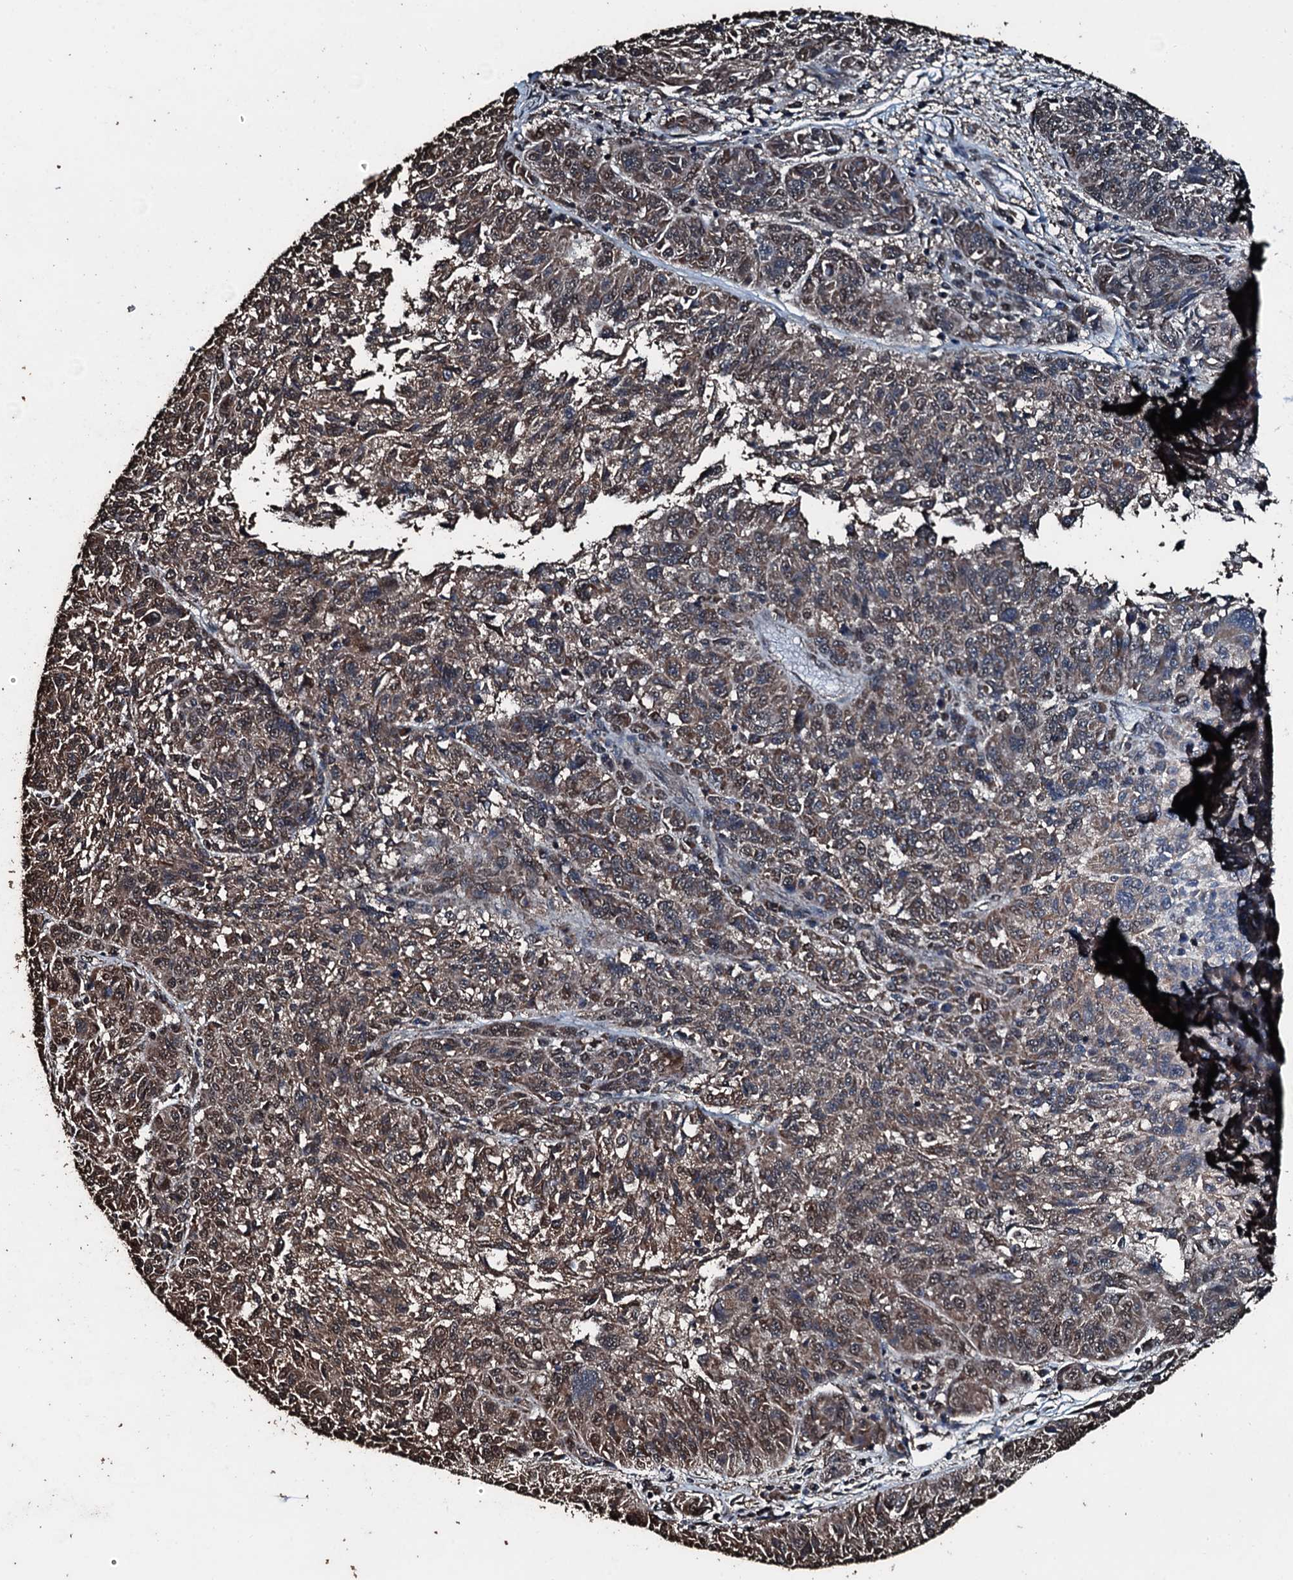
{"staining": {"intensity": "weak", "quantity": "25%-75%", "location": "cytoplasmic/membranous,nuclear"}, "tissue": "melanoma", "cell_type": "Tumor cells", "image_type": "cancer", "snomed": [{"axis": "morphology", "description": "Malignant melanoma, NOS"}, {"axis": "topography", "description": "Skin"}], "caption": "About 25%-75% of tumor cells in human malignant melanoma demonstrate weak cytoplasmic/membranous and nuclear protein staining as visualized by brown immunohistochemical staining.", "gene": "FAAP24", "patient": {"sex": "male", "age": 53}}